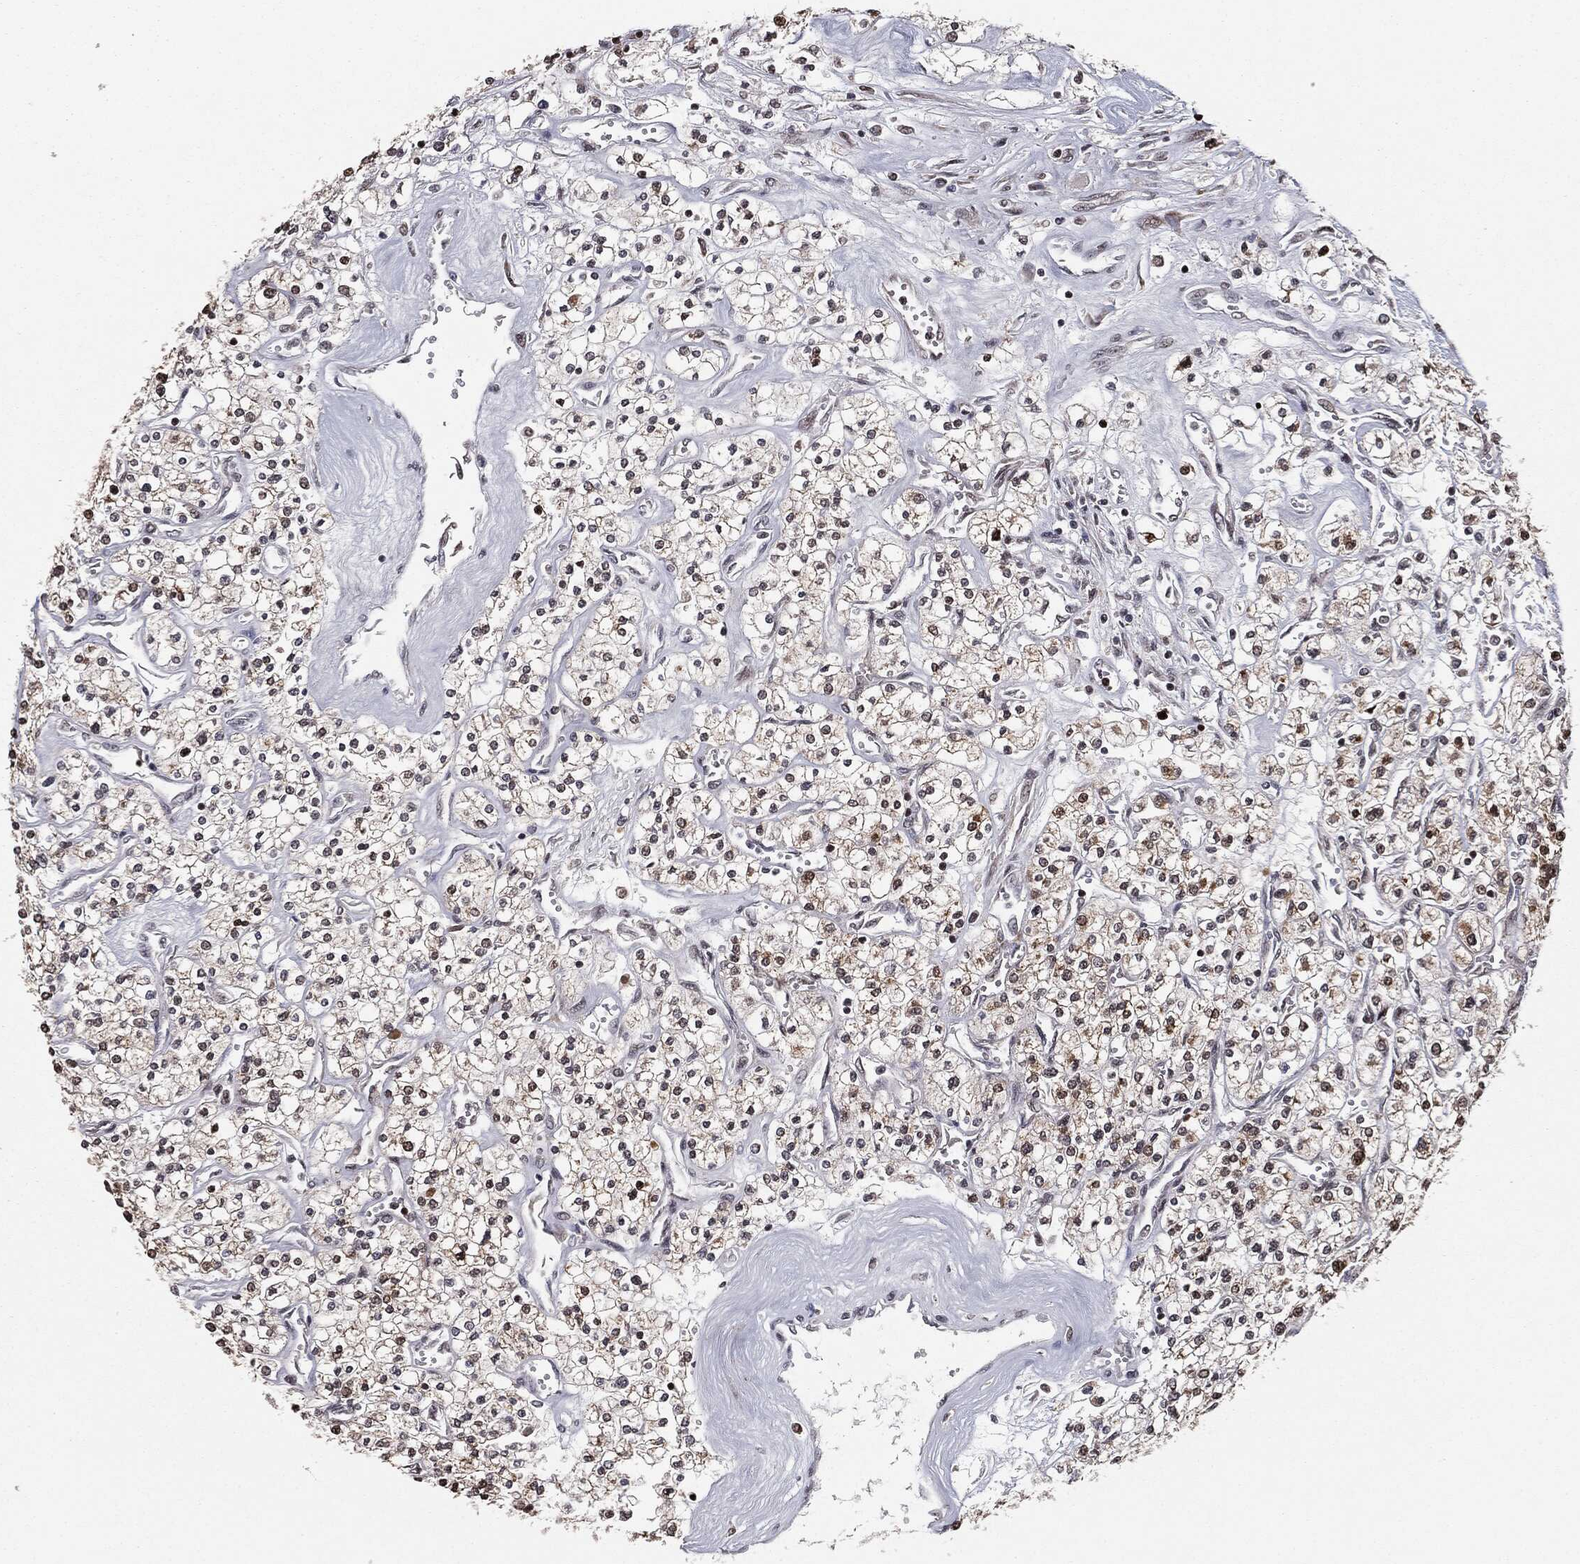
{"staining": {"intensity": "moderate", "quantity": "<25%", "location": "cytoplasmic/membranous,nuclear"}, "tissue": "renal cancer", "cell_type": "Tumor cells", "image_type": "cancer", "snomed": [{"axis": "morphology", "description": "Adenocarcinoma, NOS"}, {"axis": "topography", "description": "Kidney"}], "caption": "Protein expression analysis of renal cancer (adenocarcinoma) demonstrates moderate cytoplasmic/membranous and nuclear expression in about <25% of tumor cells.", "gene": "CHCHD2", "patient": {"sex": "male", "age": 80}}